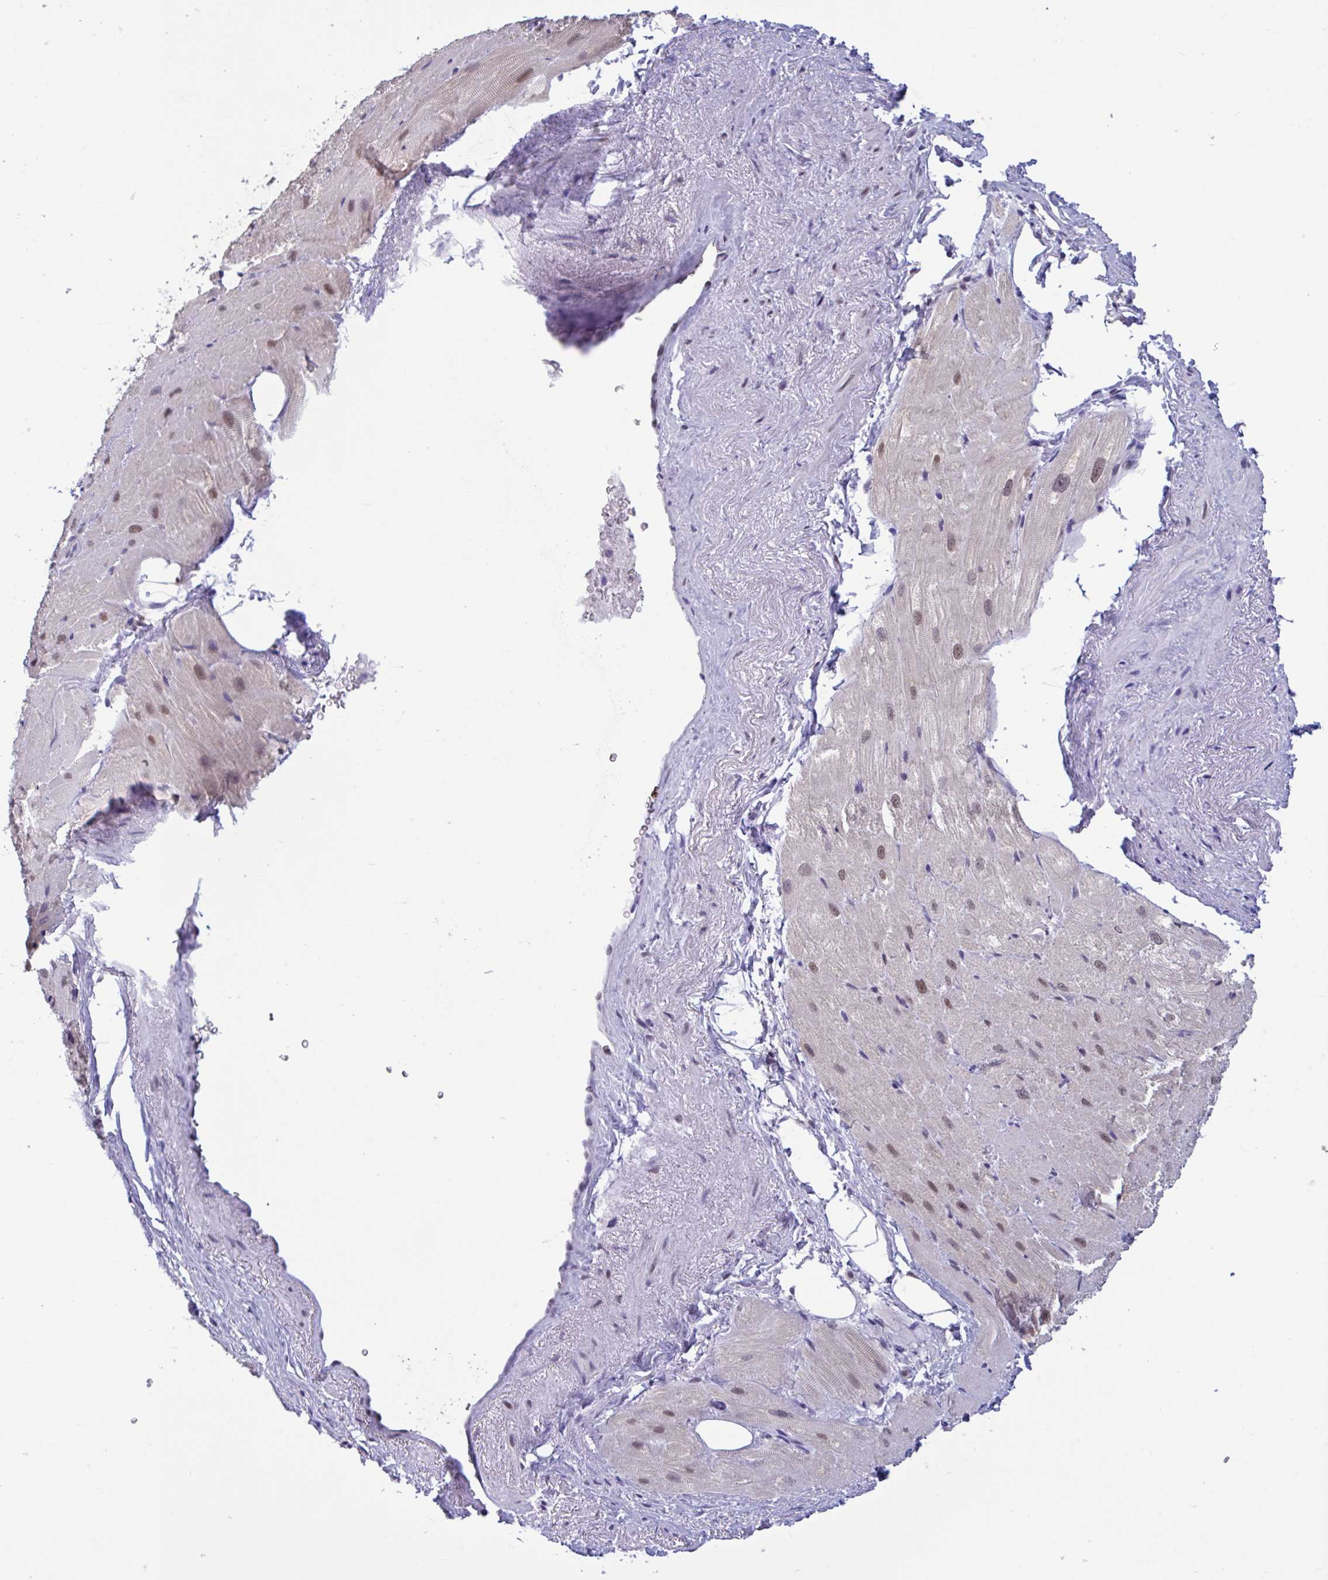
{"staining": {"intensity": "moderate", "quantity": "<25%", "location": "nuclear"}, "tissue": "heart muscle", "cell_type": "Cardiomyocytes", "image_type": "normal", "snomed": [{"axis": "morphology", "description": "Normal tissue, NOS"}, {"axis": "topography", "description": "Heart"}], "caption": "An IHC photomicrograph of unremarkable tissue is shown. Protein staining in brown labels moderate nuclear positivity in heart muscle within cardiomyocytes.", "gene": "RBL1", "patient": {"sex": "male", "age": 62}}